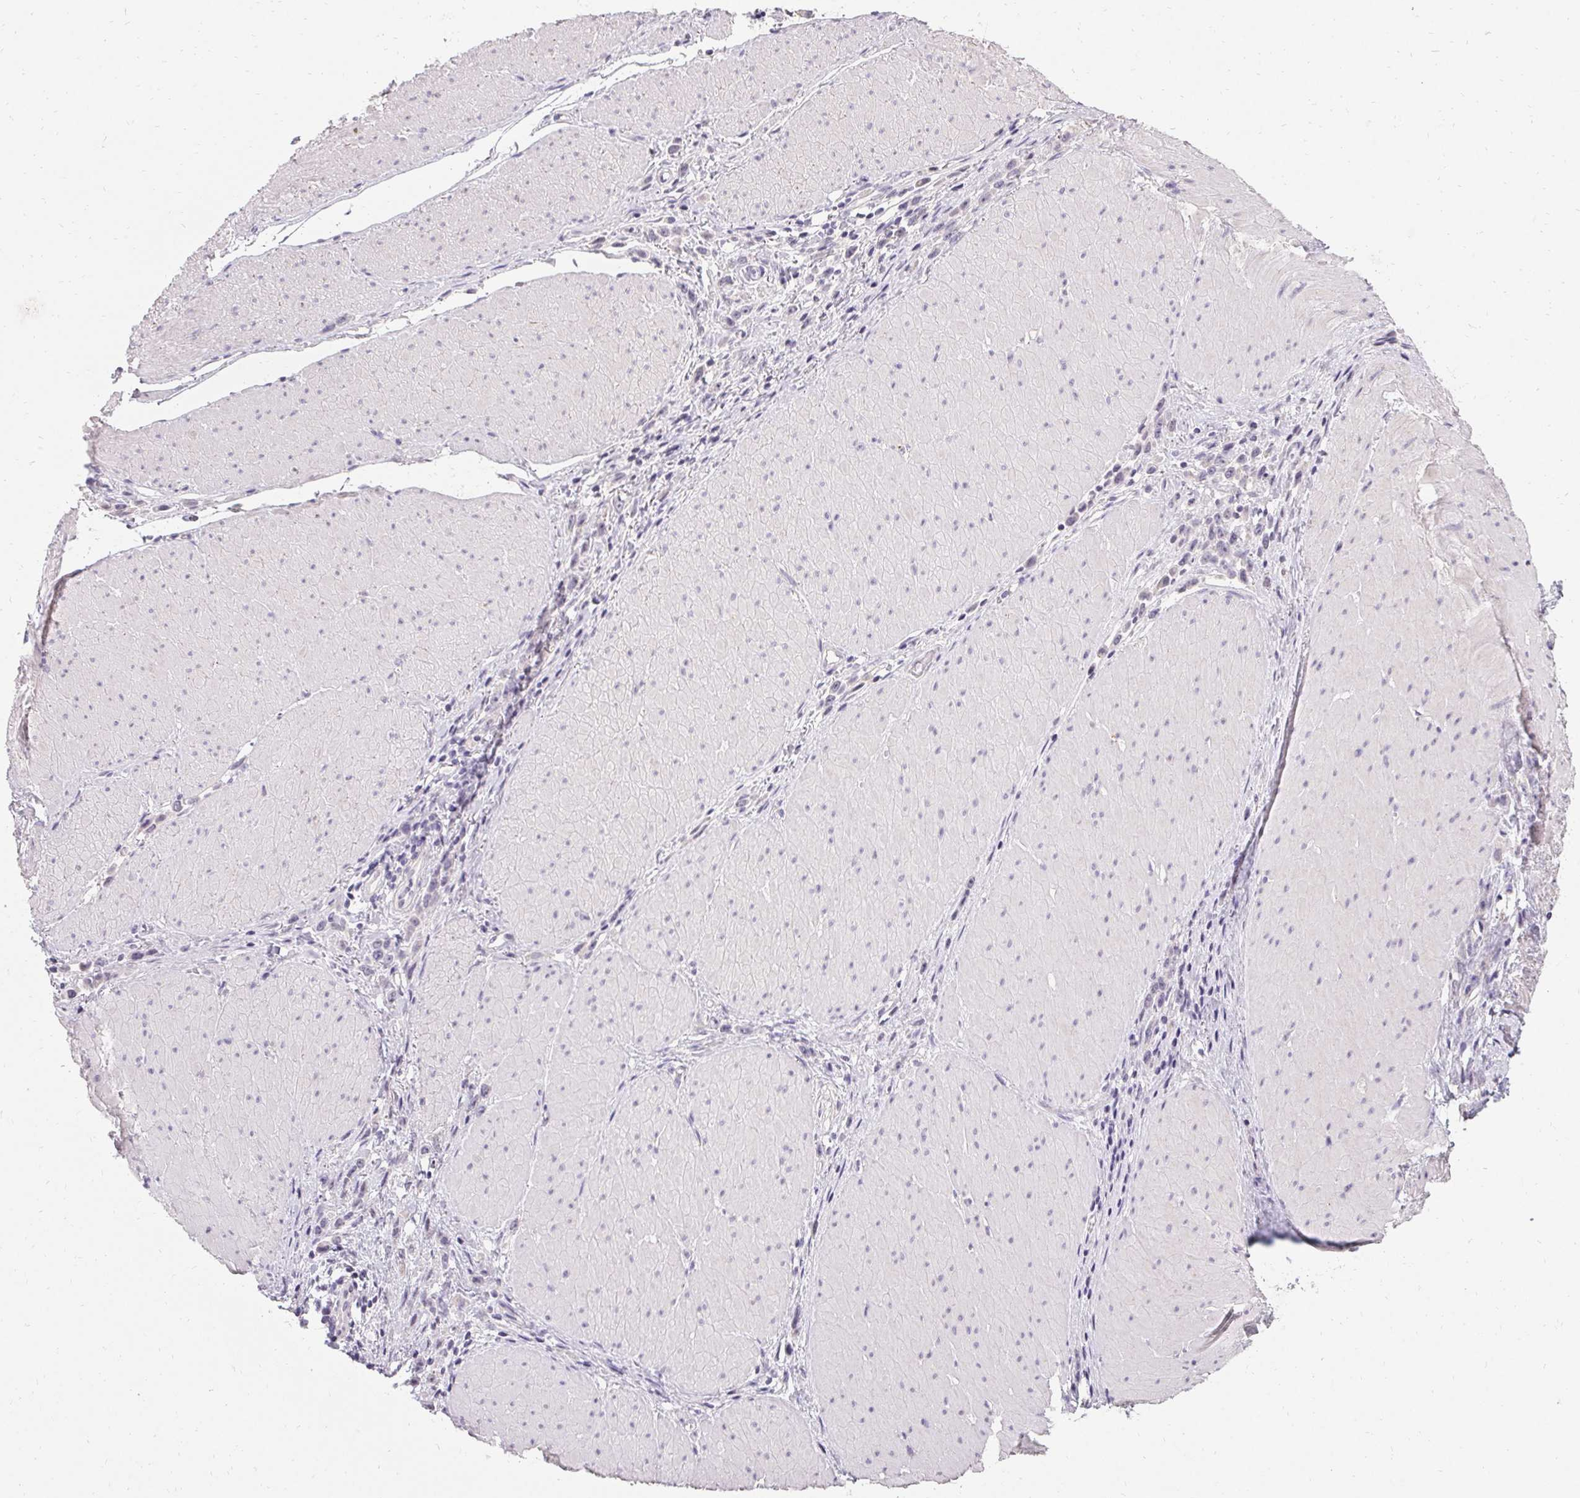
{"staining": {"intensity": "negative", "quantity": "none", "location": "none"}, "tissue": "stomach cancer", "cell_type": "Tumor cells", "image_type": "cancer", "snomed": [{"axis": "morphology", "description": "Adenocarcinoma, NOS"}, {"axis": "topography", "description": "Stomach"}], "caption": "Tumor cells are negative for protein expression in human stomach cancer (adenocarcinoma).", "gene": "PMEL", "patient": {"sex": "male", "age": 47}}